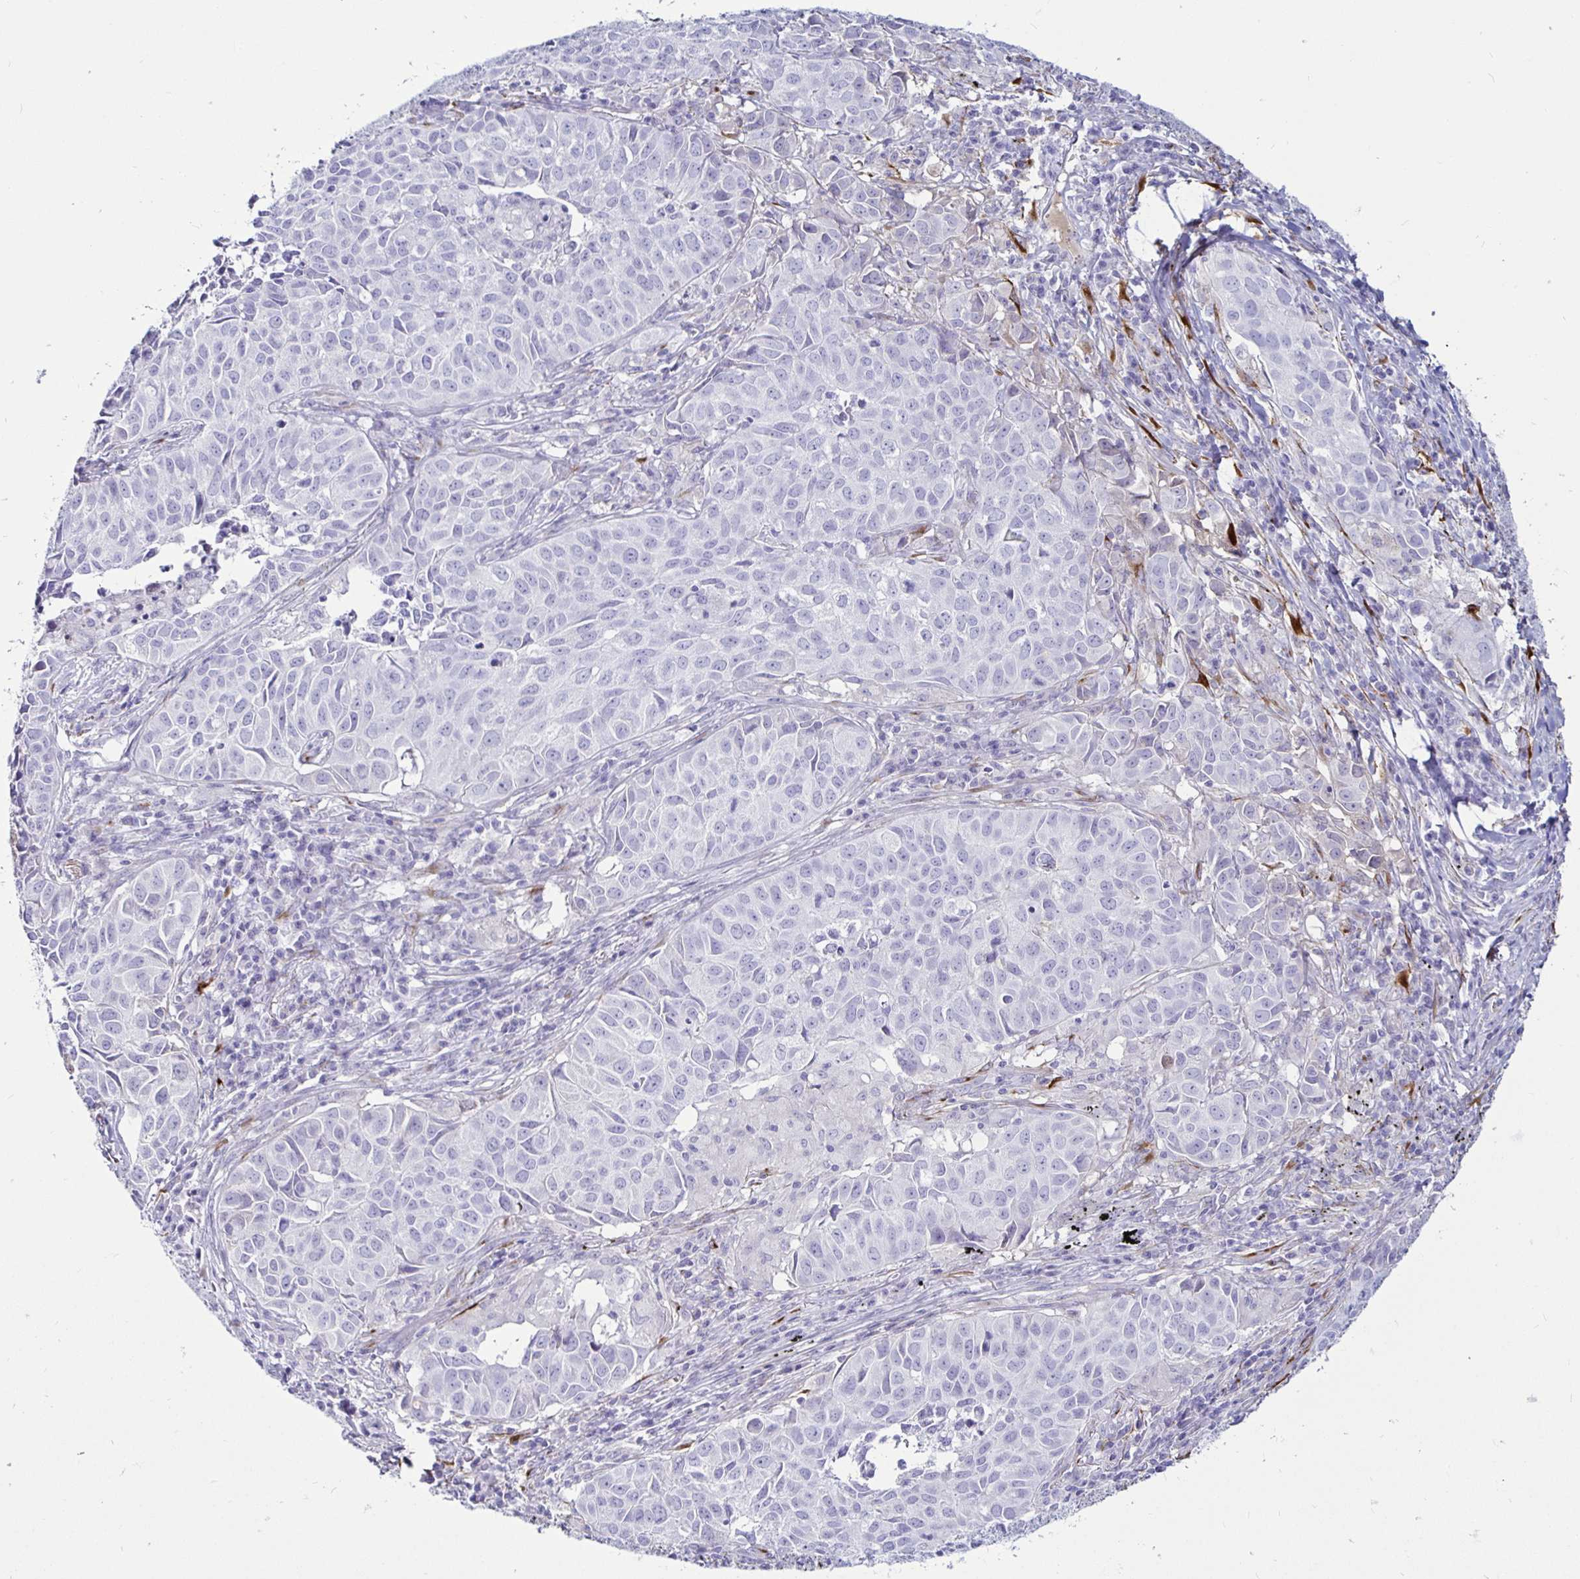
{"staining": {"intensity": "negative", "quantity": "none", "location": "none"}, "tissue": "lung cancer", "cell_type": "Tumor cells", "image_type": "cancer", "snomed": [{"axis": "morphology", "description": "Adenocarcinoma, NOS"}, {"axis": "topography", "description": "Lung"}], "caption": "This is a micrograph of IHC staining of adenocarcinoma (lung), which shows no staining in tumor cells.", "gene": "TIMP1", "patient": {"sex": "female", "age": 50}}